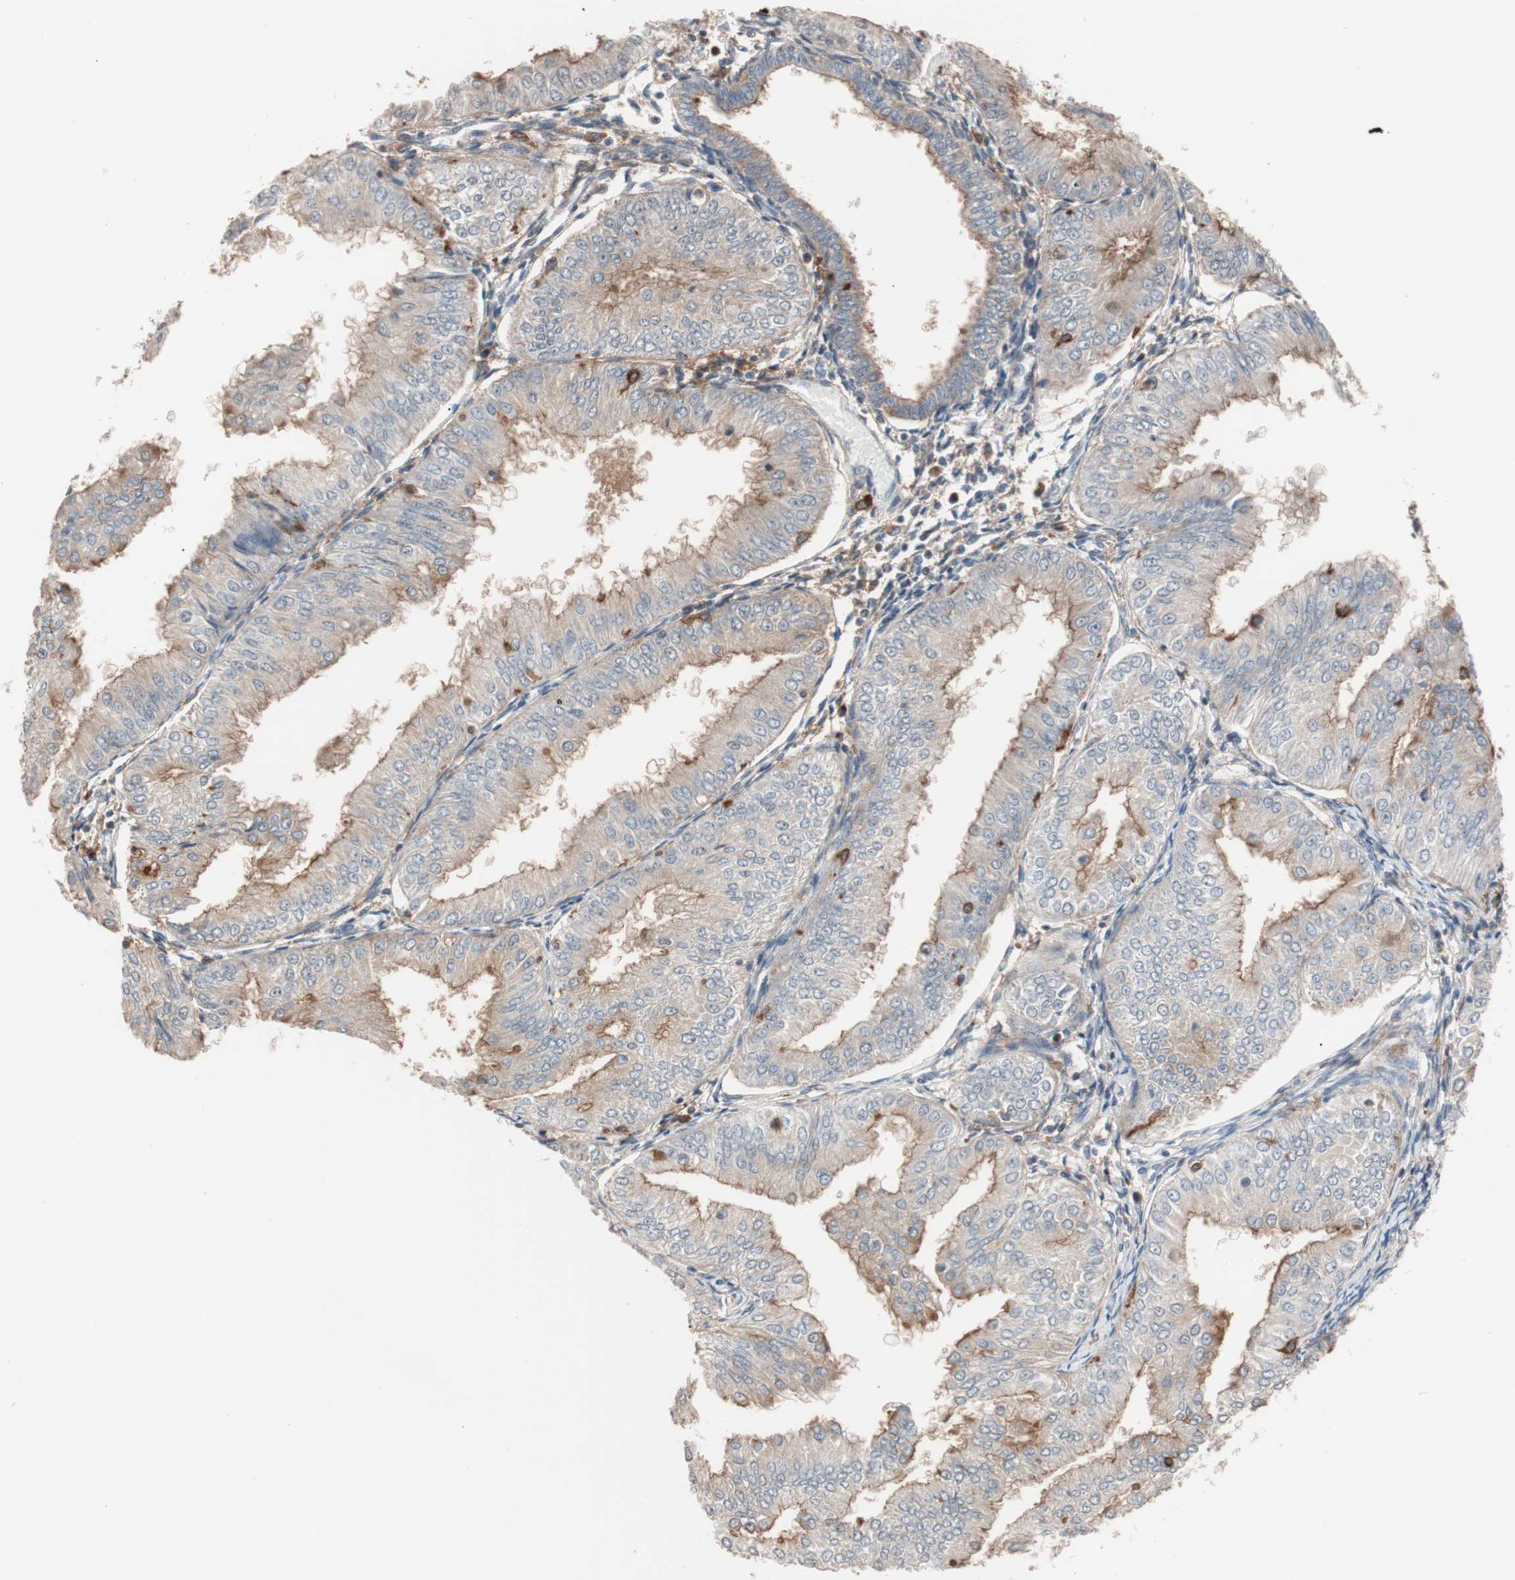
{"staining": {"intensity": "weak", "quantity": "25%-75%", "location": "cytoplasmic/membranous"}, "tissue": "endometrial cancer", "cell_type": "Tumor cells", "image_type": "cancer", "snomed": [{"axis": "morphology", "description": "Adenocarcinoma, NOS"}, {"axis": "topography", "description": "Endometrium"}], "caption": "Endometrial adenocarcinoma was stained to show a protein in brown. There is low levels of weak cytoplasmic/membranous positivity in approximately 25%-75% of tumor cells.", "gene": "LITAF", "patient": {"sex": "female", "age": 53}}